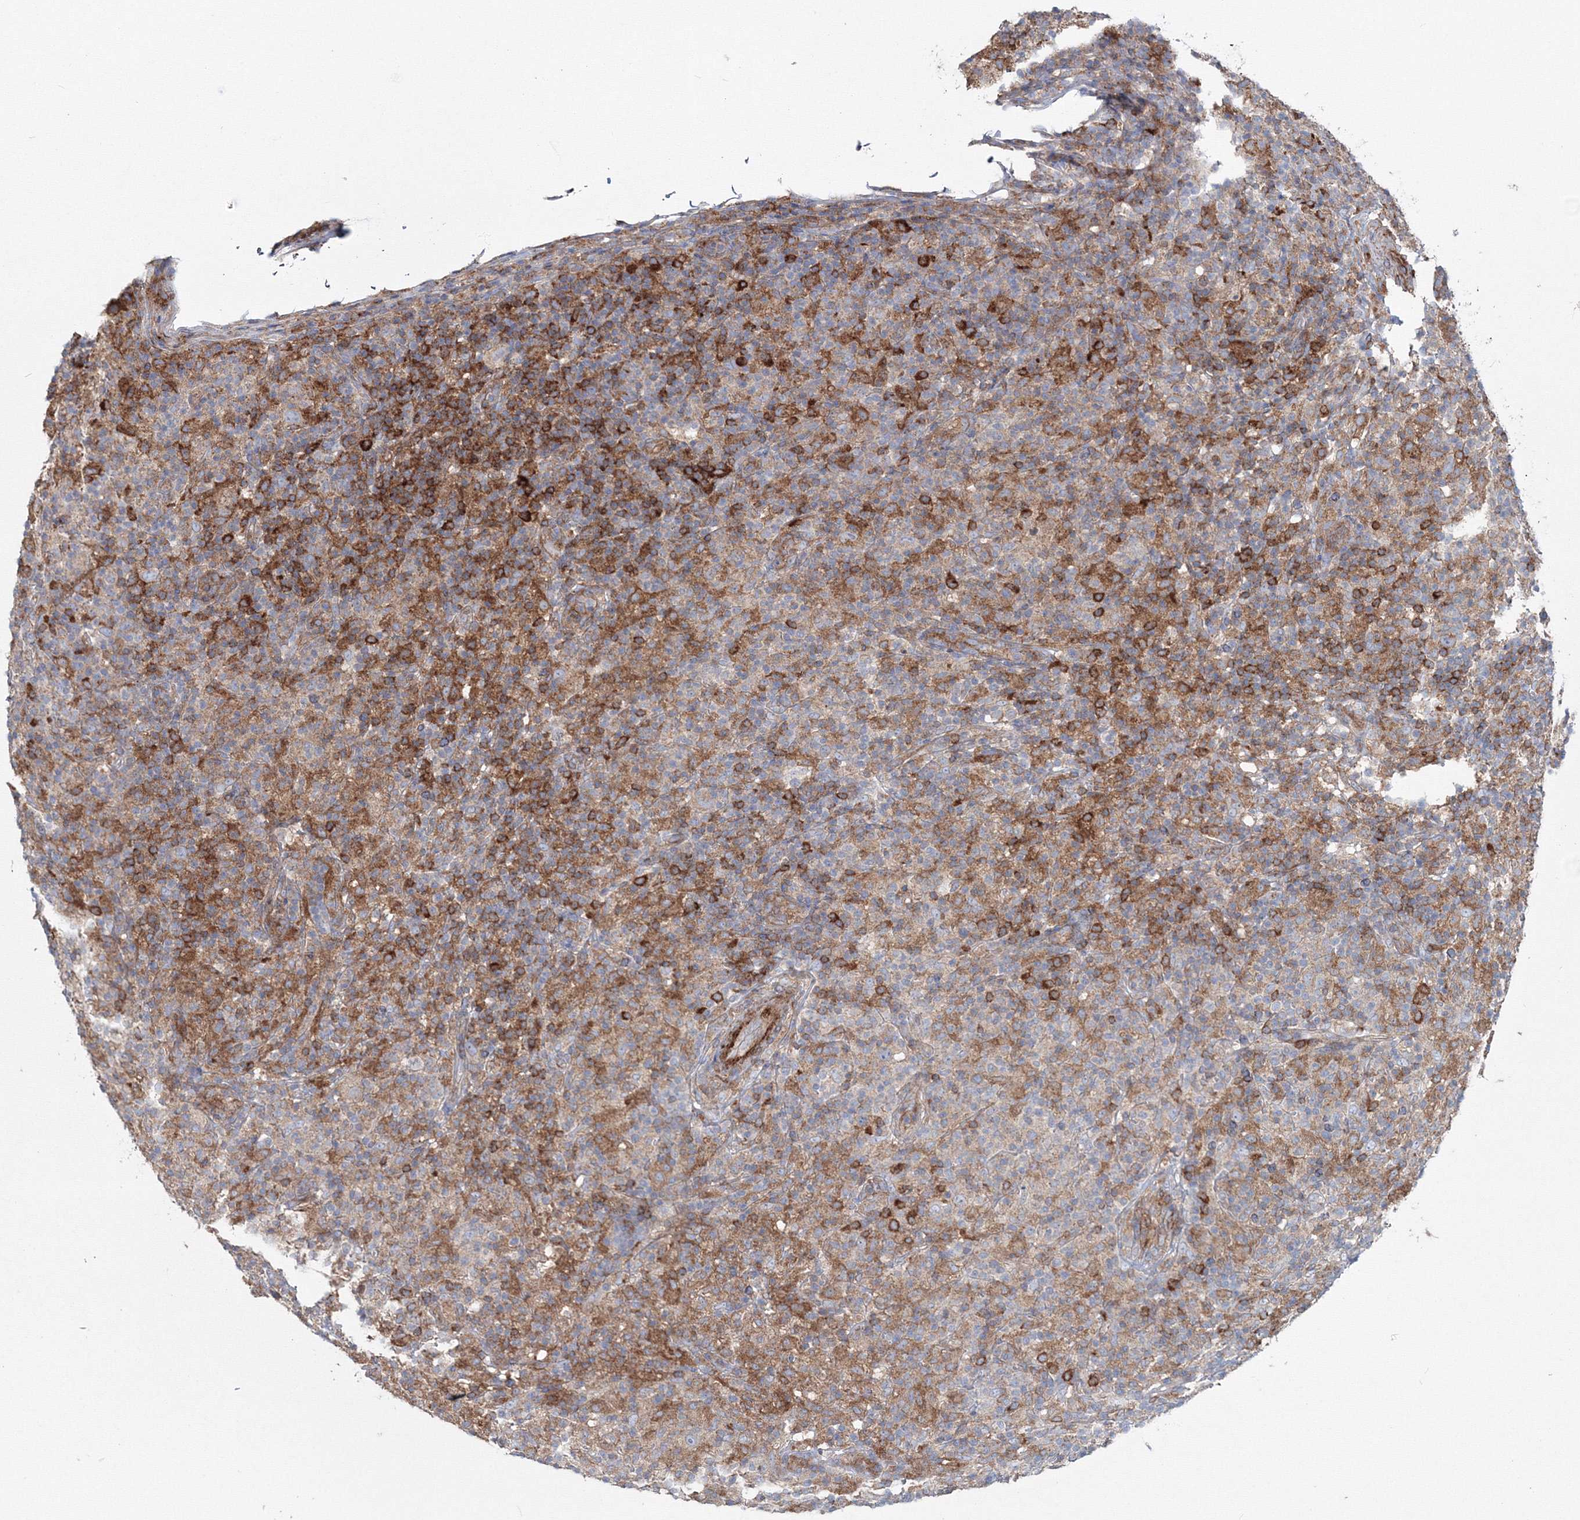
{"staining": {"intensity": "negative", "quantity": "none", "location": "none"}, "tissue": "lymphoma", "cell_type": "Tumor cells", "image_type": "cancer", "snomed": [{"axis": "morphology", "description": "Hodgkin's disease, NOS"}, {"axis": "topography", "description": "Lymph node"}], "caption": "Human lymphoma stained for a protein using immunohistochemistry shows no expression in tumor cells.", "gene": "GGA2", "patient": {"sex": "male", "age": 70}}